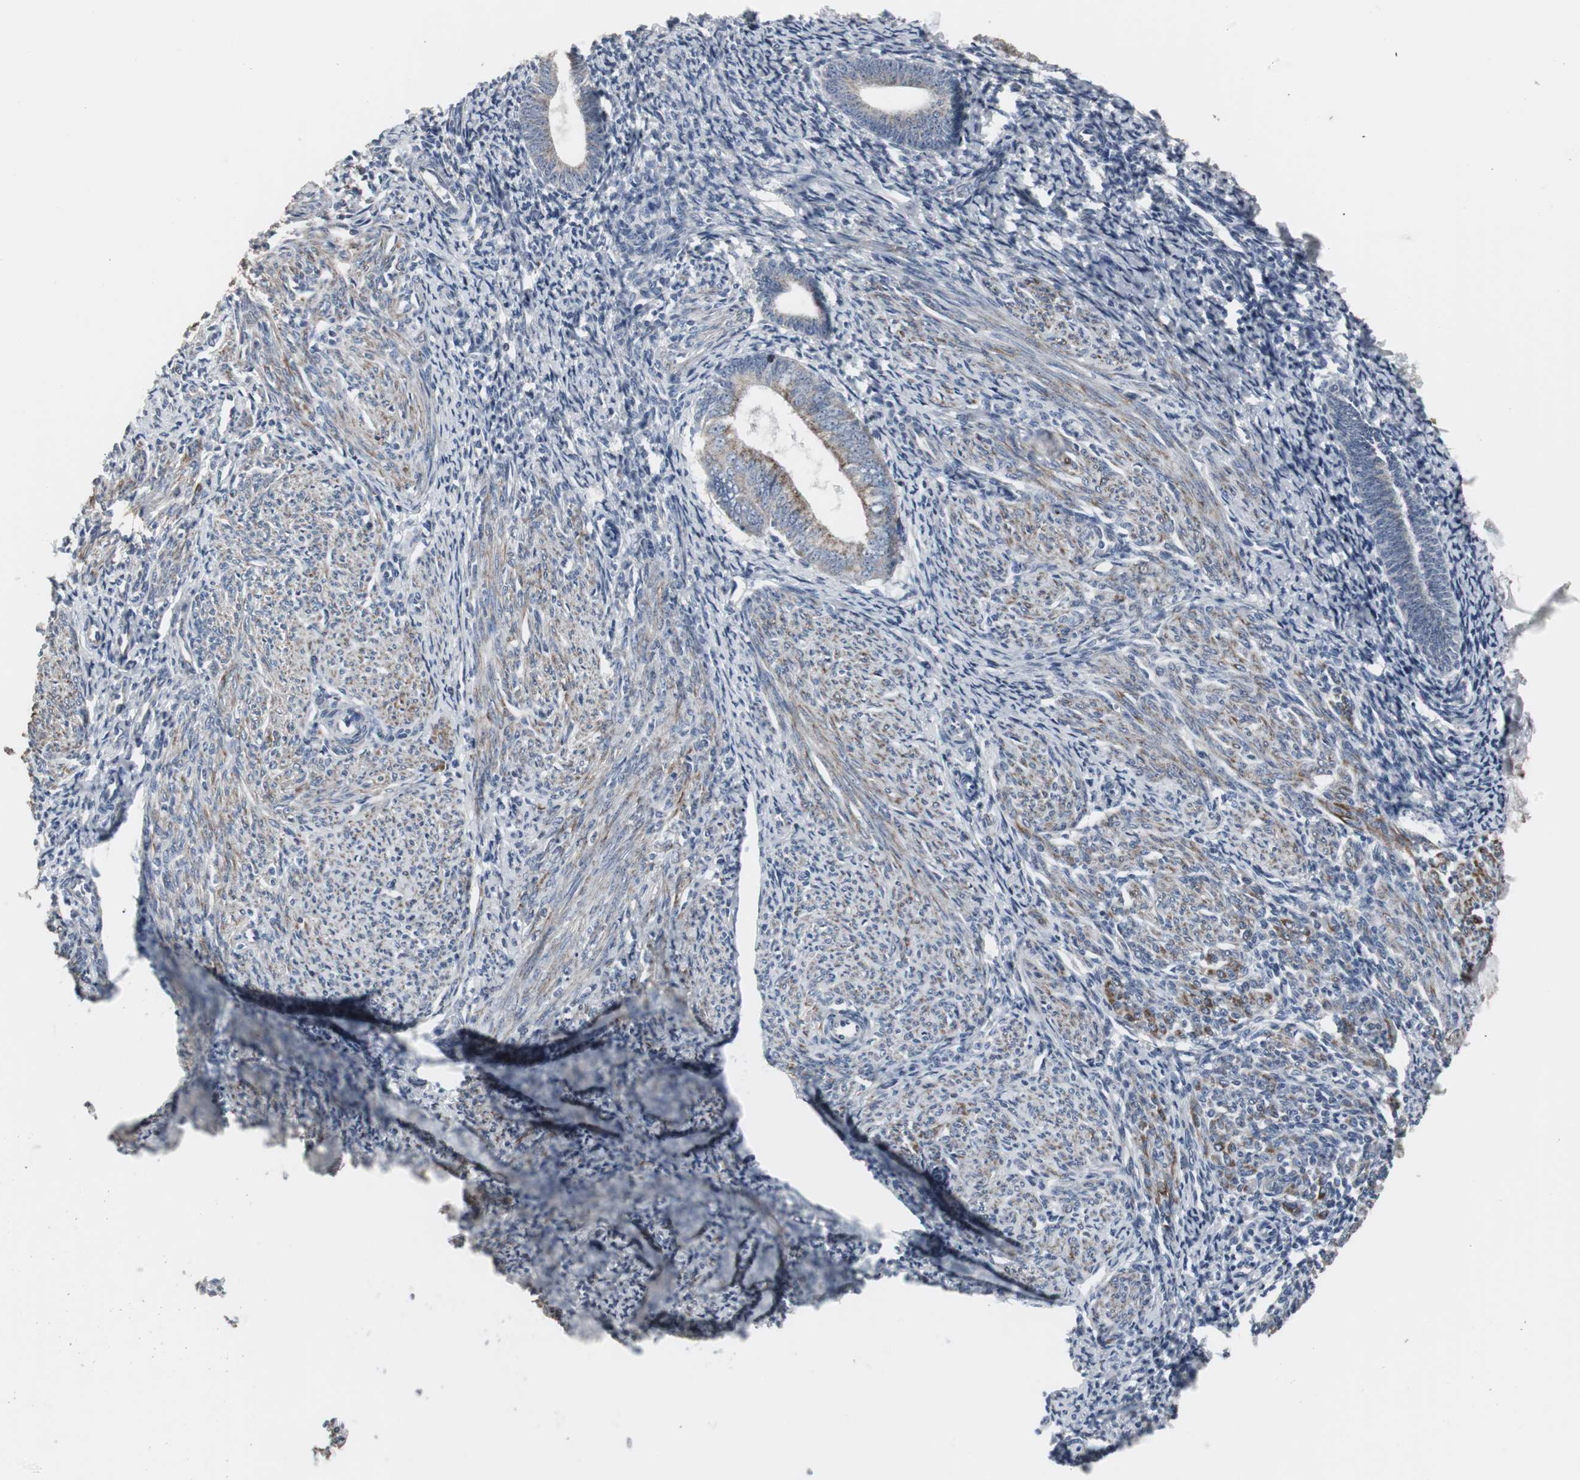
{"staining": {"intensity": "negative", "quantity": "none", "location": "none"}, "tissue": "endometrium", "cell_type": "Cells in endometrial stroma", "image_type": "normal", "snomed": [{"axis": "morphology", "description": "Normal tissue, NOS"}, {"axis": "topography", "description": "Endometrium"}], "caption": "A high-resolution photomicrograph shows IHC staining of normal endometrium, which shows no significant staining in cells in endometrial stroma.", "gene": "ACAA1", "patient": {"sex": "female", "age": 57}}